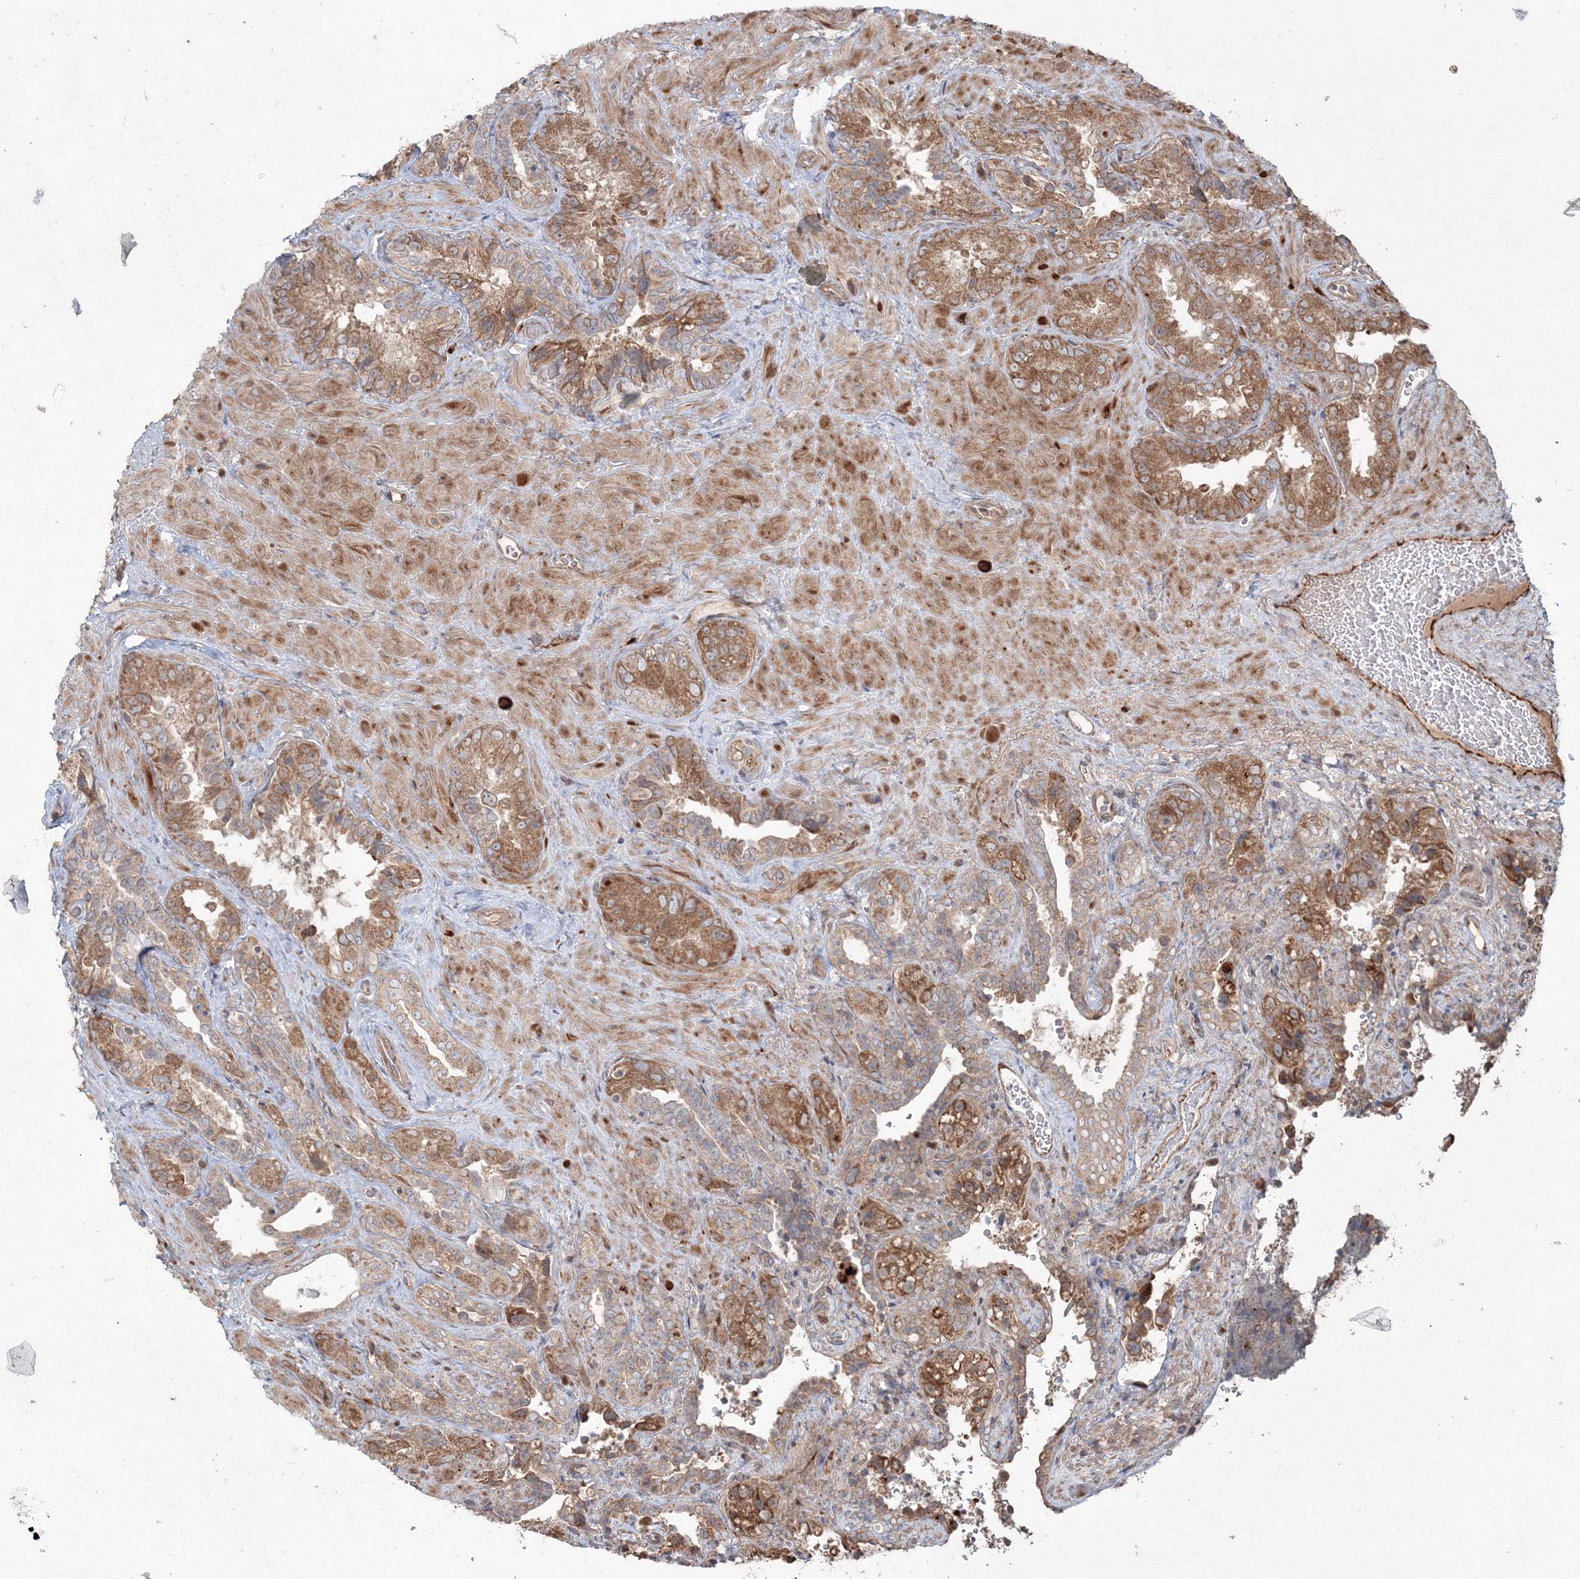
{"staining": {"intensity": "moderate", "quantity": ">75%", "location": "cytoplasmic/membranous"}, "tissue": "seminal vesicle", "cell_type": "Glandular cells", "image_type": "normal", "snomed": [{"axis": "morphology", "description": "Normal tissue, NOS"}, {"axis": "topography", "description": "Seminal veicle"}, {"axis": "topography", "description": "Peripheral nerve tissue"}], "caption": "Glandular cells show medium levels of moderate cytoplasmic/membranous staining in approximately >75% of cells in benign human seminal vesicle.", "gene": "ANAPC16", "patient": {"sex": "male", "age": 67}}